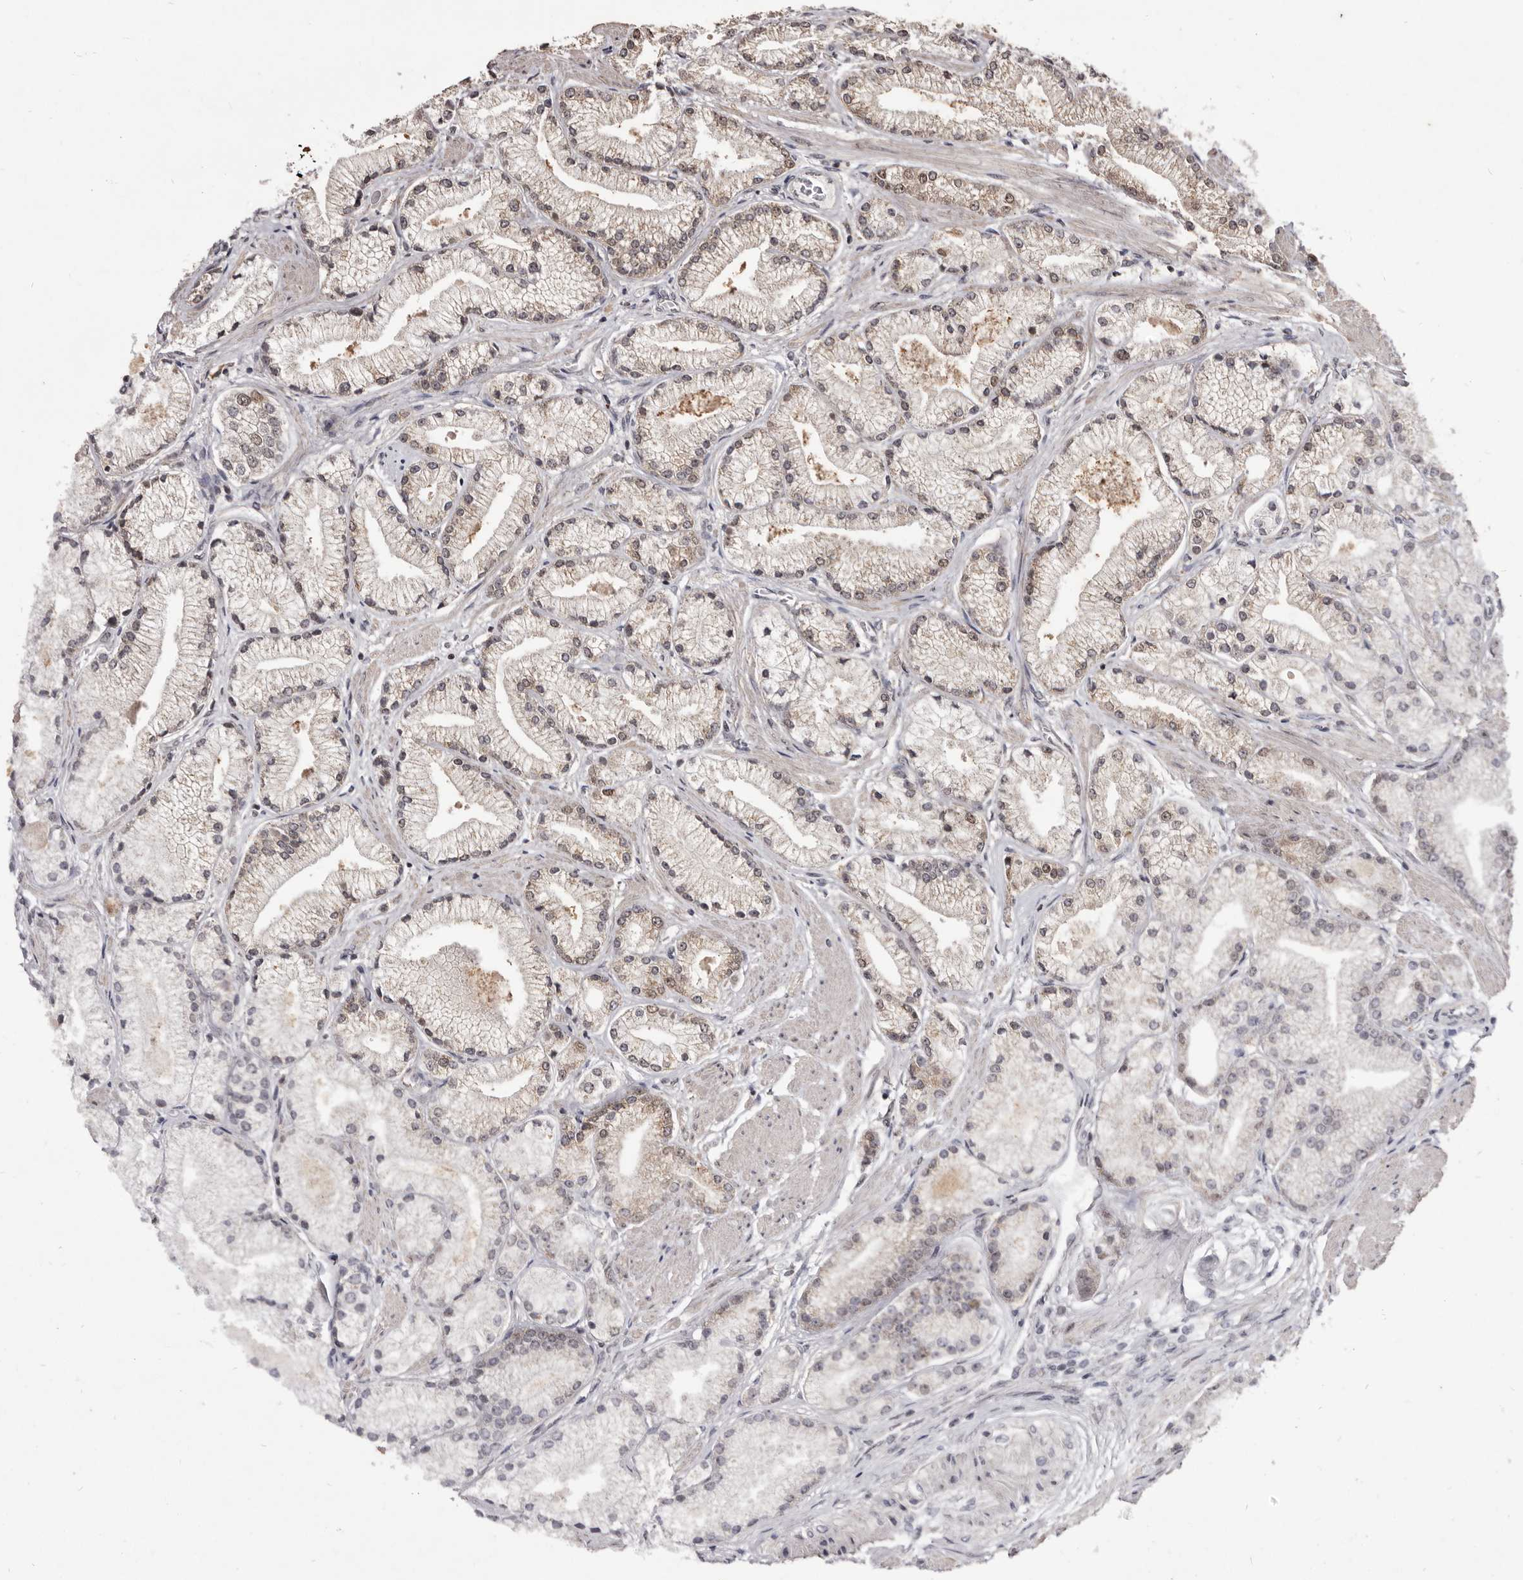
{"staining": {"intensity": "moderate", "quantity": "<25%", "location": "cytoplasmic/membranous,nuclear"}, "tissue": "prostate cancer", "cell_type": "Tumor cells", "image_type": "cancer", "snomed": [{"axis": "morphology", "description": "Adenocarcinoma, High grade"}, {"axis": "topography", "description": "Prostate"}], "caption": "Moderate cytoplasmic/membranous and nuclear positivity for a protein is appreciated in approximately <25% of tumor cells of prostate cancer using IHC.", "gene": "THUMPD1", "patient": {"sex": "male", "age": 50}}